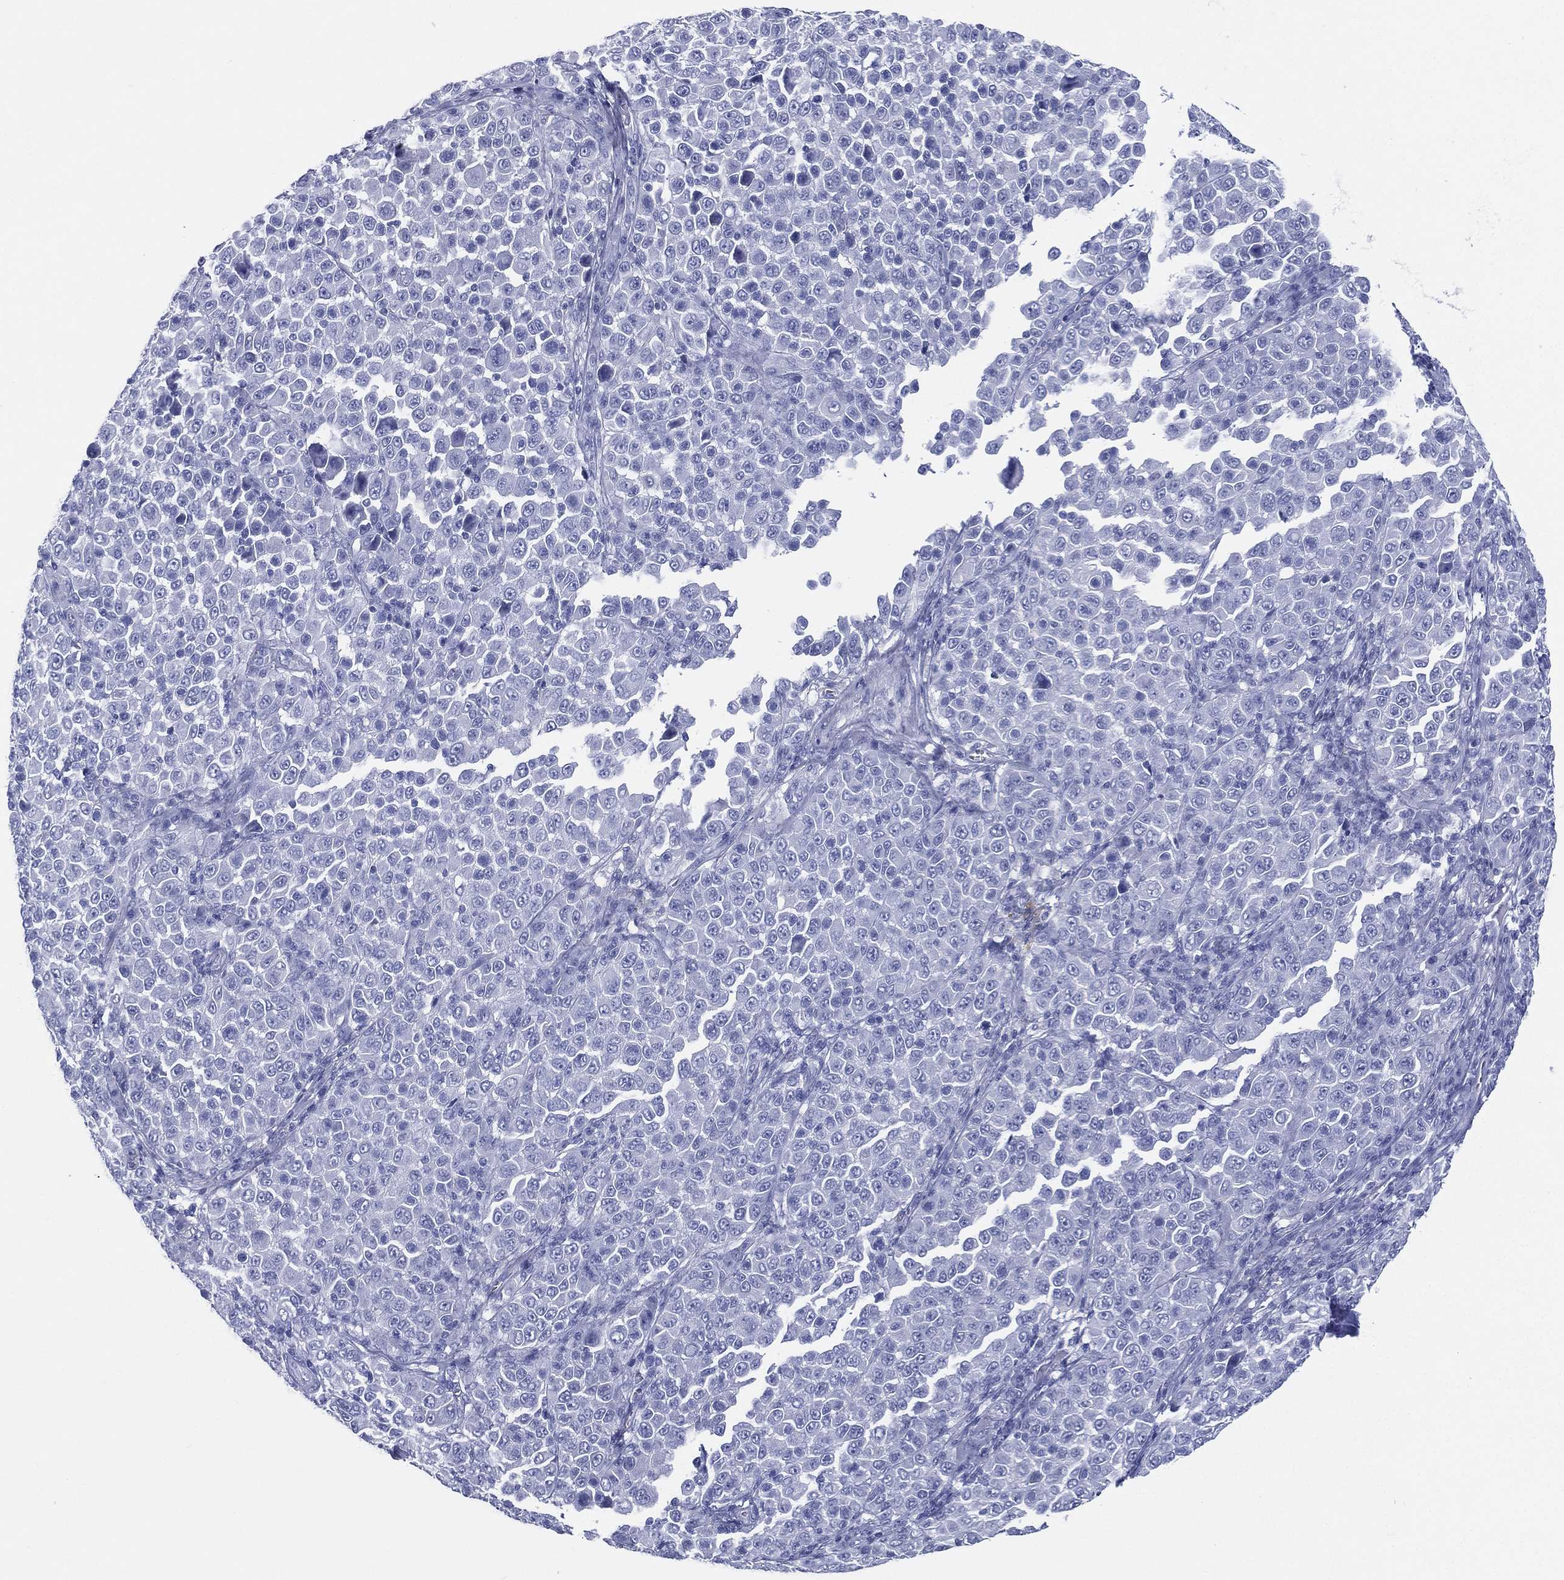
{"staining": {"intensity": "negative", "quantity": "none", "location": "none"}, "tissue": "melanoma", "cell_type": "Tumor cells", "image_type": "cancer", "snomed": [{"axis": "morphology", "description": "Malignant melanoma, NOS"}, {"axis": "topography", "description": "Skin"}], "caption": "Immunohistochemistry (IHC) photomicrograph of neoplastic tissue: malignant melanoma stained with DAB (3,3'-diaminobenzidine) exhibits no significant protein expression in tumor cells.", "gene": "RSPH4A", "patient": {"sex": "female", "age": 57}}